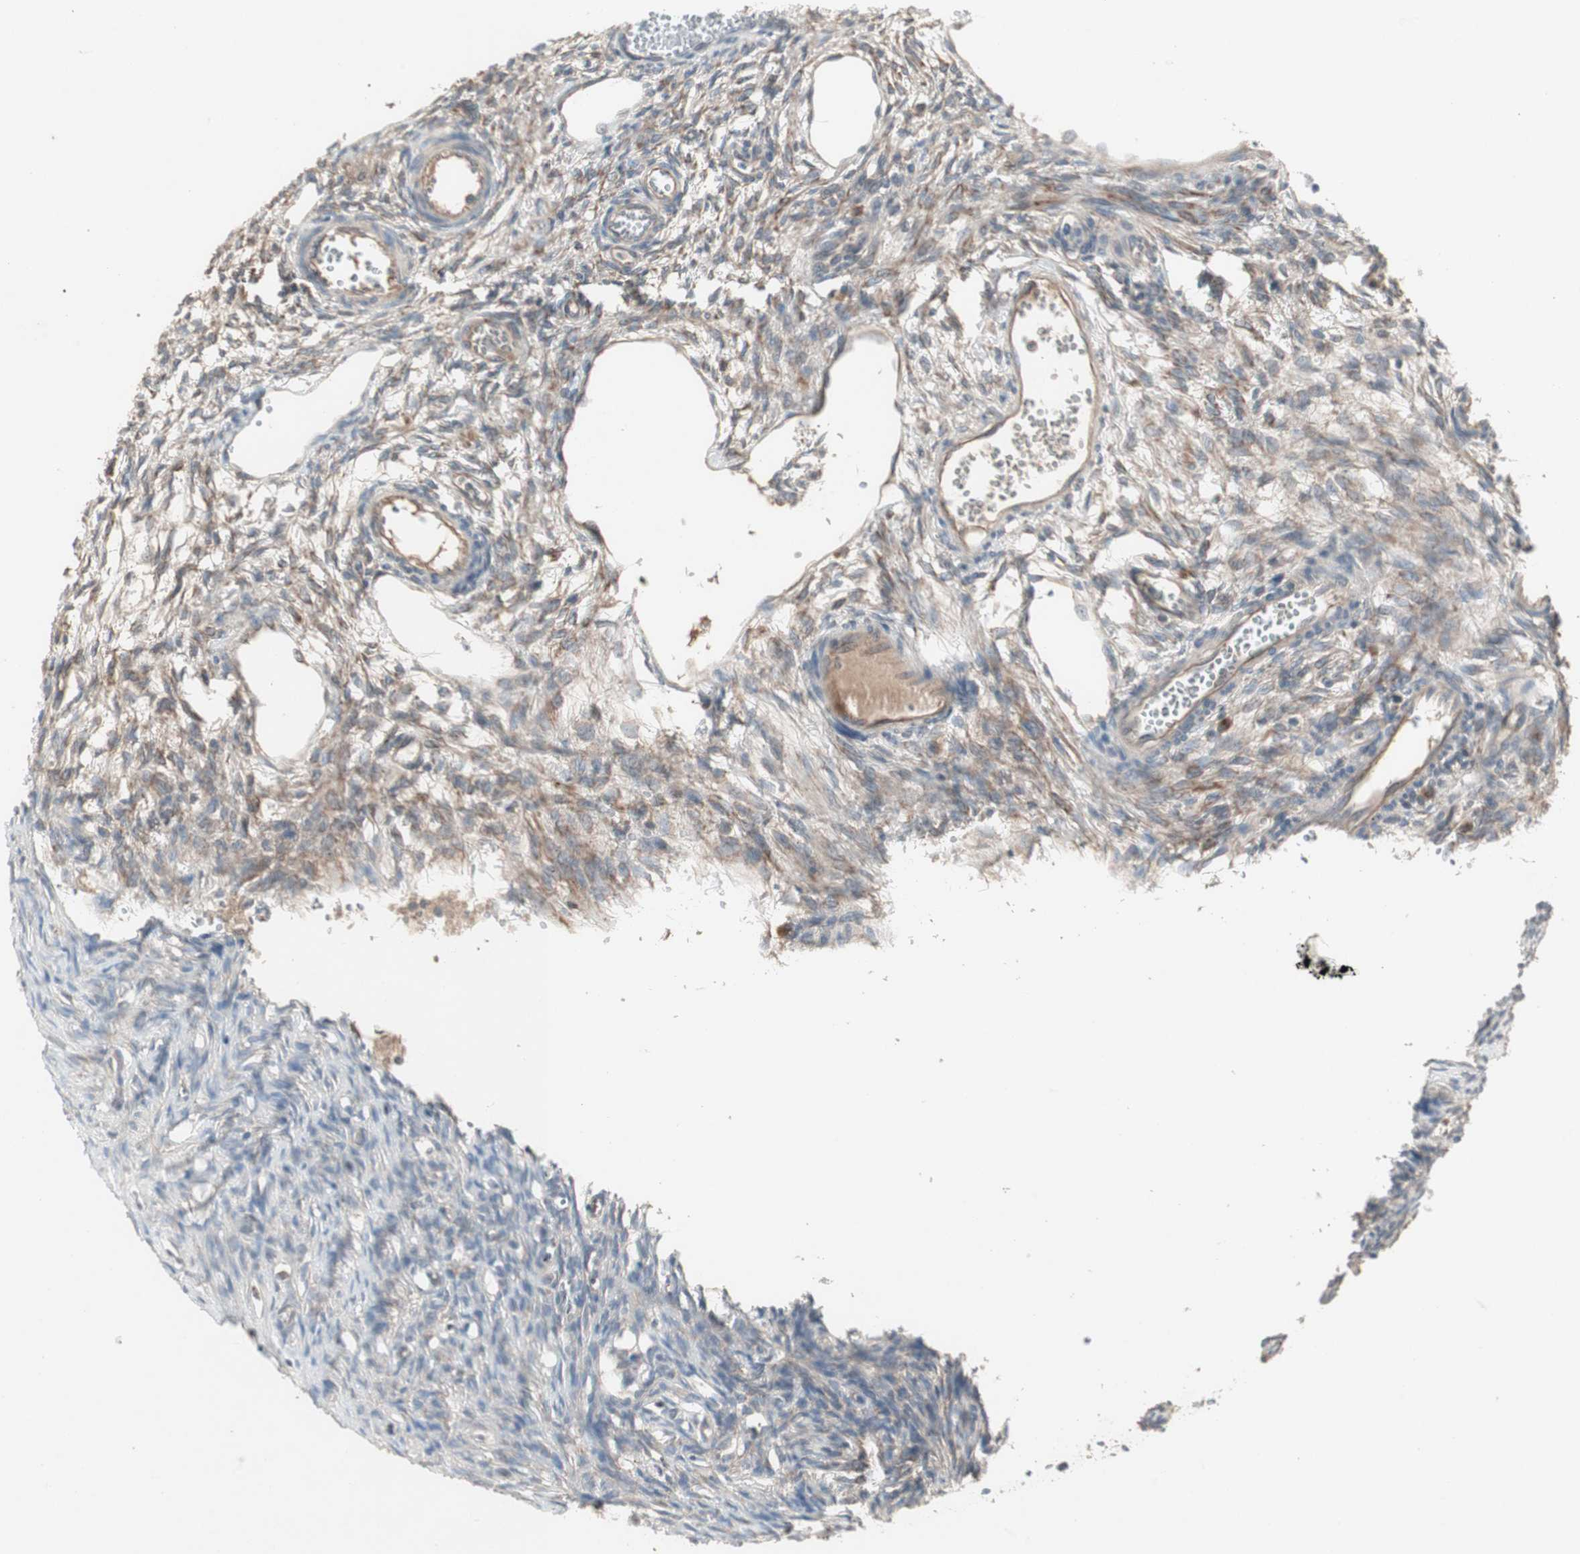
{"staining": {"intensity": "strong", "quantity": ">75%", "location": "cytoplasmic/membranous"}, "tissue": "ovary", "cell_type": "Follicle cells", "image_type": "normal", "snomed": [{"axis": "morphology", "description": "Normal tissue, NOS"}, {"axis": "topography", "description": "Ovary"}], "caption": "Protein expression analysis of unremarkable ovary shows strong cytoplasmic/membranous expression in about >75% of follicle cells. (DAB (3,3'-diaminobenzidine) IHC, brown staining for protein, blue staining for nuclei).", "gene": "JMJD7", "patient": {"sex": "female", "age": 33}}